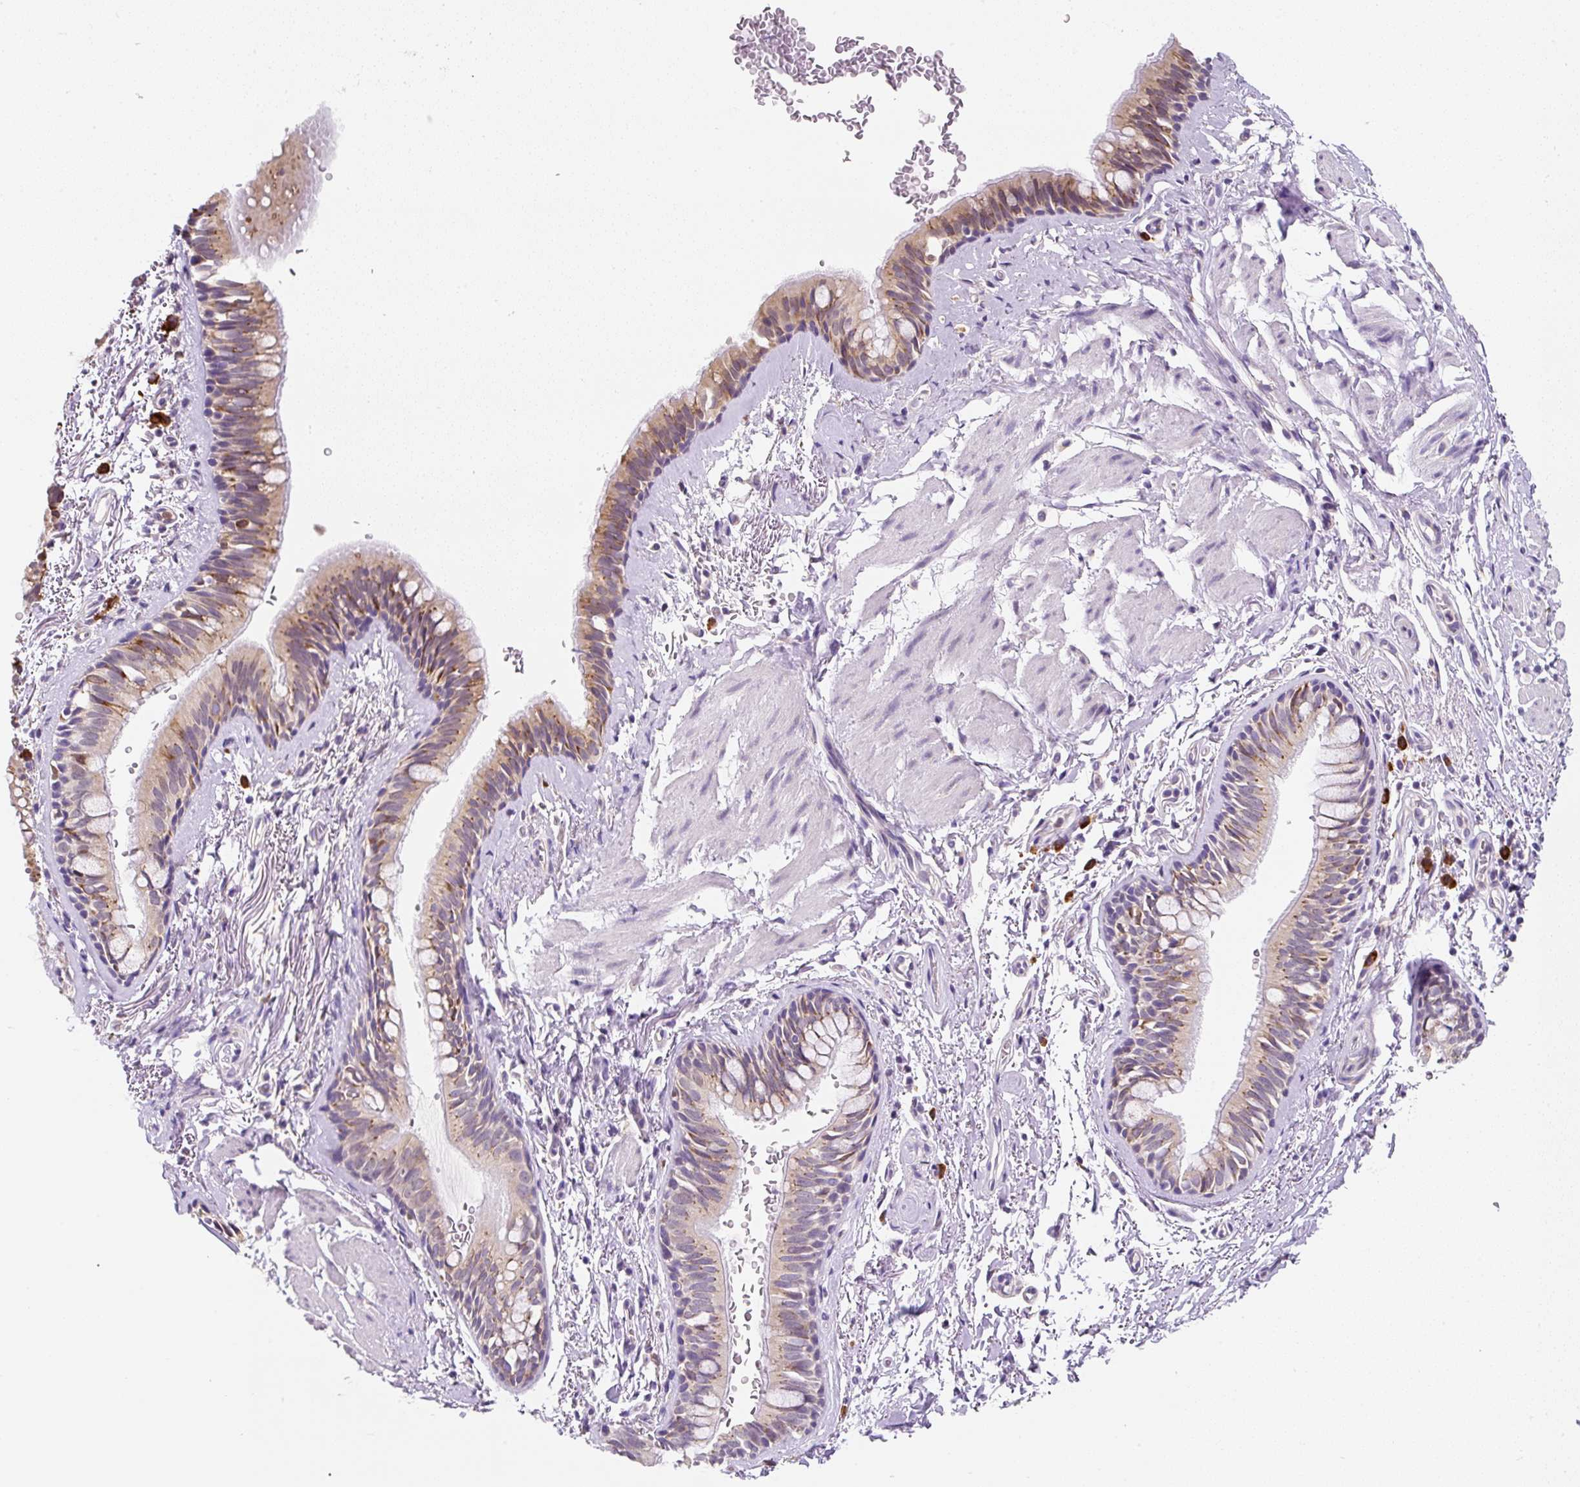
{"staining": {"intensity": "moderate", "quantity": ">75%", "location": "cytoplasmic/membranous"}, "tissue": "bronchus", "cell_type": "Respiratory epithelial cells", "image_type": "normal", "snomed": [{"axis": "morphology", "description": "Normal tissue, NOS"}, {"axis": "topography", "description": "Bronchus"}], "caption": "Respiratory epithelial cells display medium levels of moderate cytoplasmic/membranous positivity in approximately >75% of cells in normal bronchus.", "gene": "DDOST", "patient": {"sex": "male", "age": 67}}